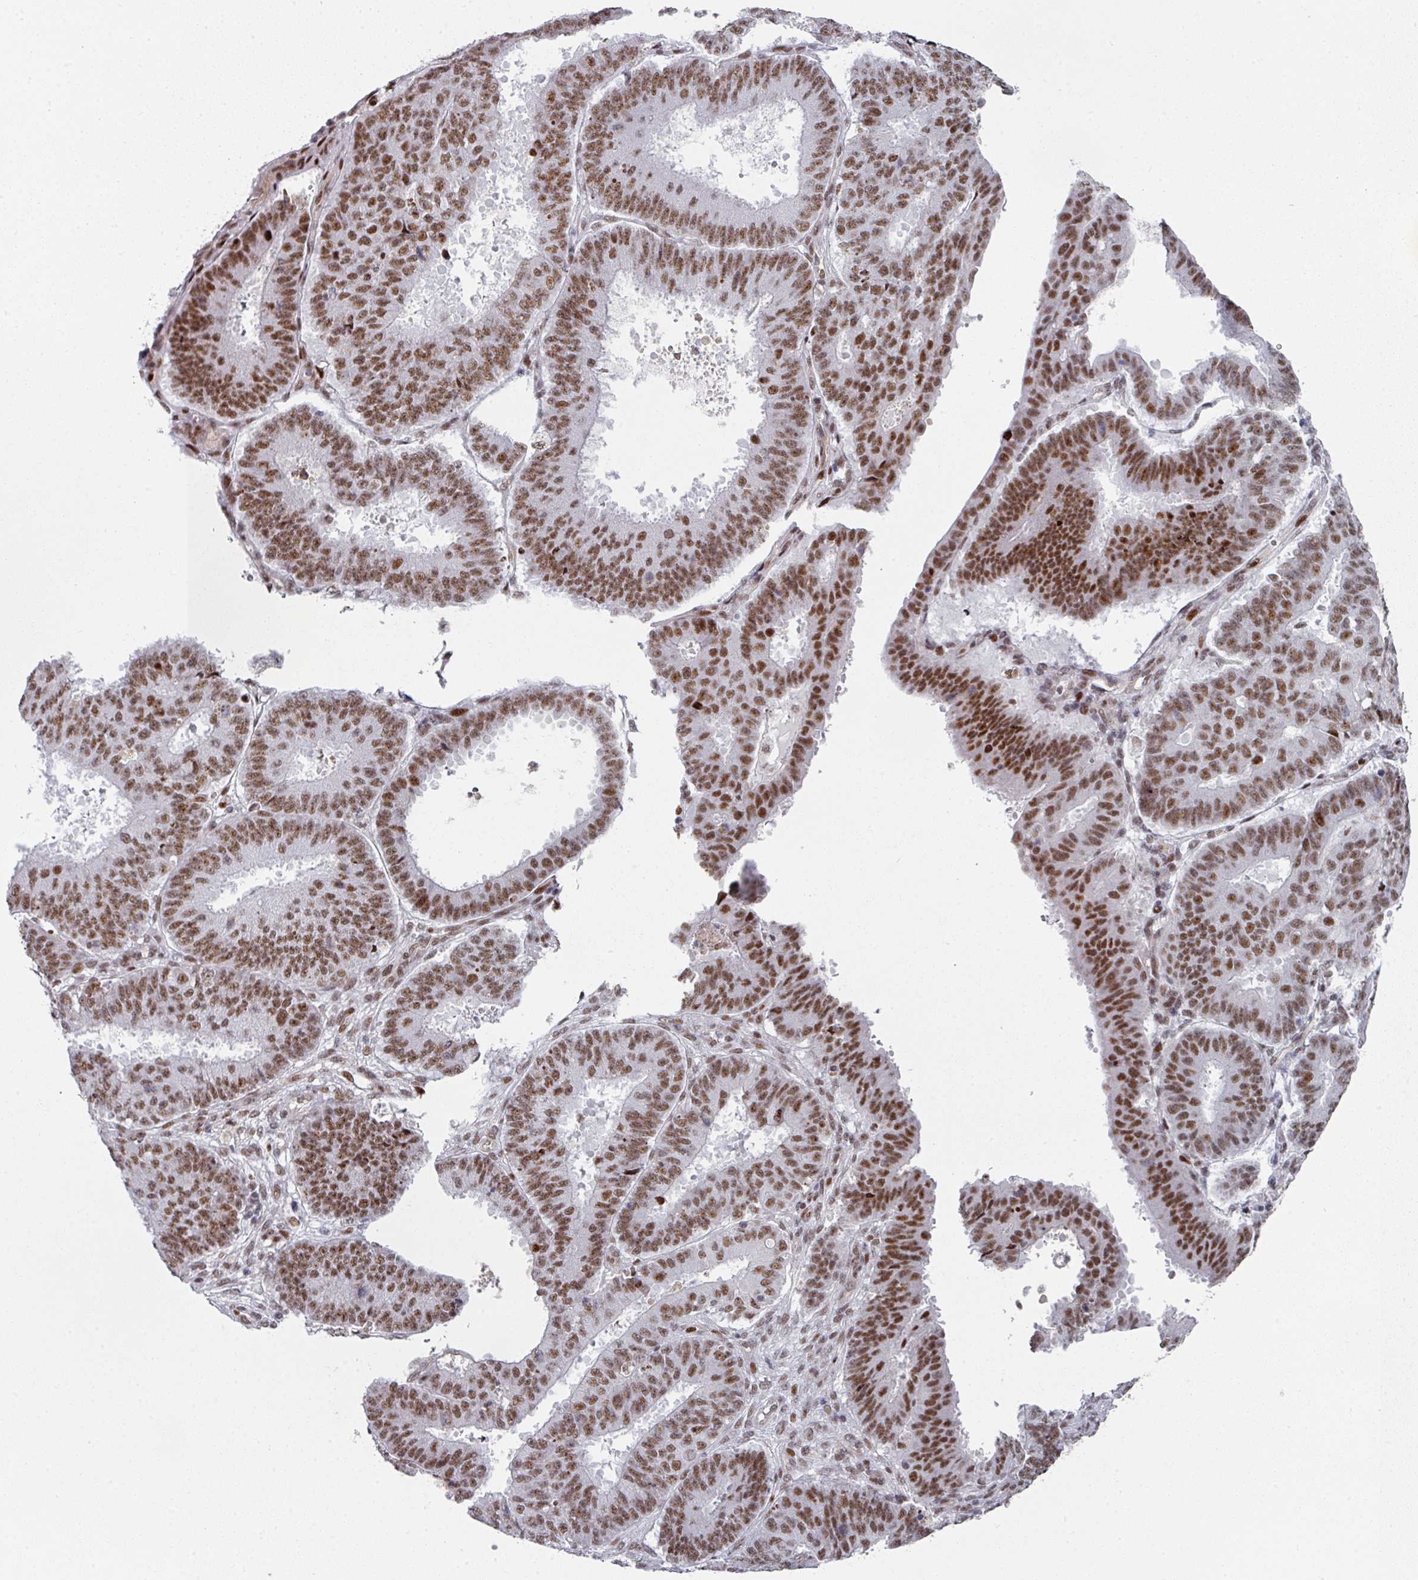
{"staining": {"intensity": "strong", "quantity": ">75%", "location": "nuclear"}, "tissue": "ovarian cancer", "cell_type": "Tumor cells", "image_type": "cancer", "snomed": [{"axis": "morphology", "description": "Carcinoma, endometroid"}, {"axis": "topography", "description": "Appendix"}, {"axis": "topography", "description": "Ovary"}], "caption": "Strong nuclear staining is present in approximately >75% of tumor cells in ovarian cancer. (DAB IHC, brown staining for protein, blue staining for nuclei).", "gene": "SF3B5", "patient": {"sex": "female", "age": 42}}